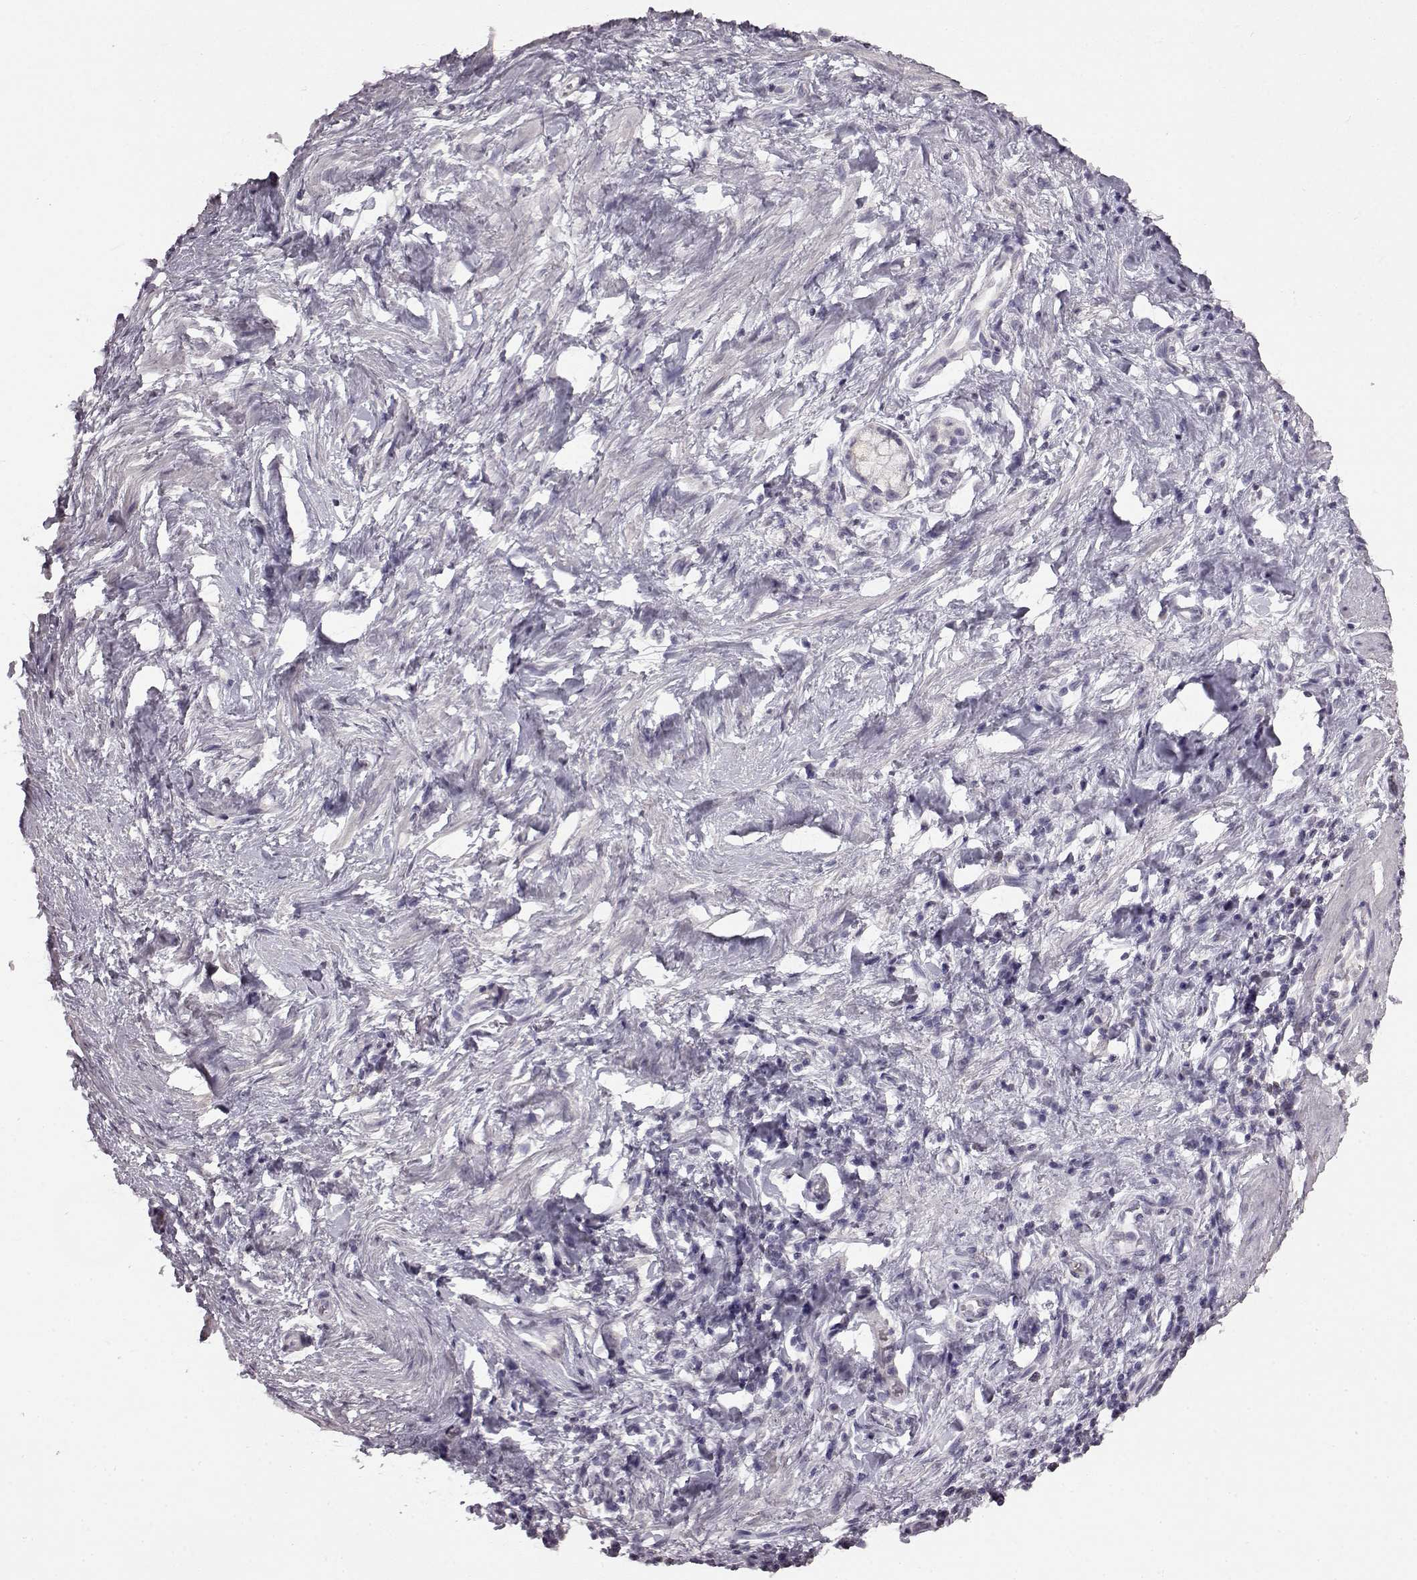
{"staining": {"intensity": "negative", "quantity": "none", "location": "none"}, "tissue": "stomach cancer", "cell_type": "Tumor cells", "image_type": "cancer", "snomed": [{"axis": "morphology", "description": "Adenocarcinoma, NOS"}, {"axis": "topography", "description": "Stomach"}], "caption": "Image shows no significant protein staining in tumor cells of stomach cancer (adenocarcinoma).", "gene": "LHB", "patient": {"sex": "male", "age": 58}}